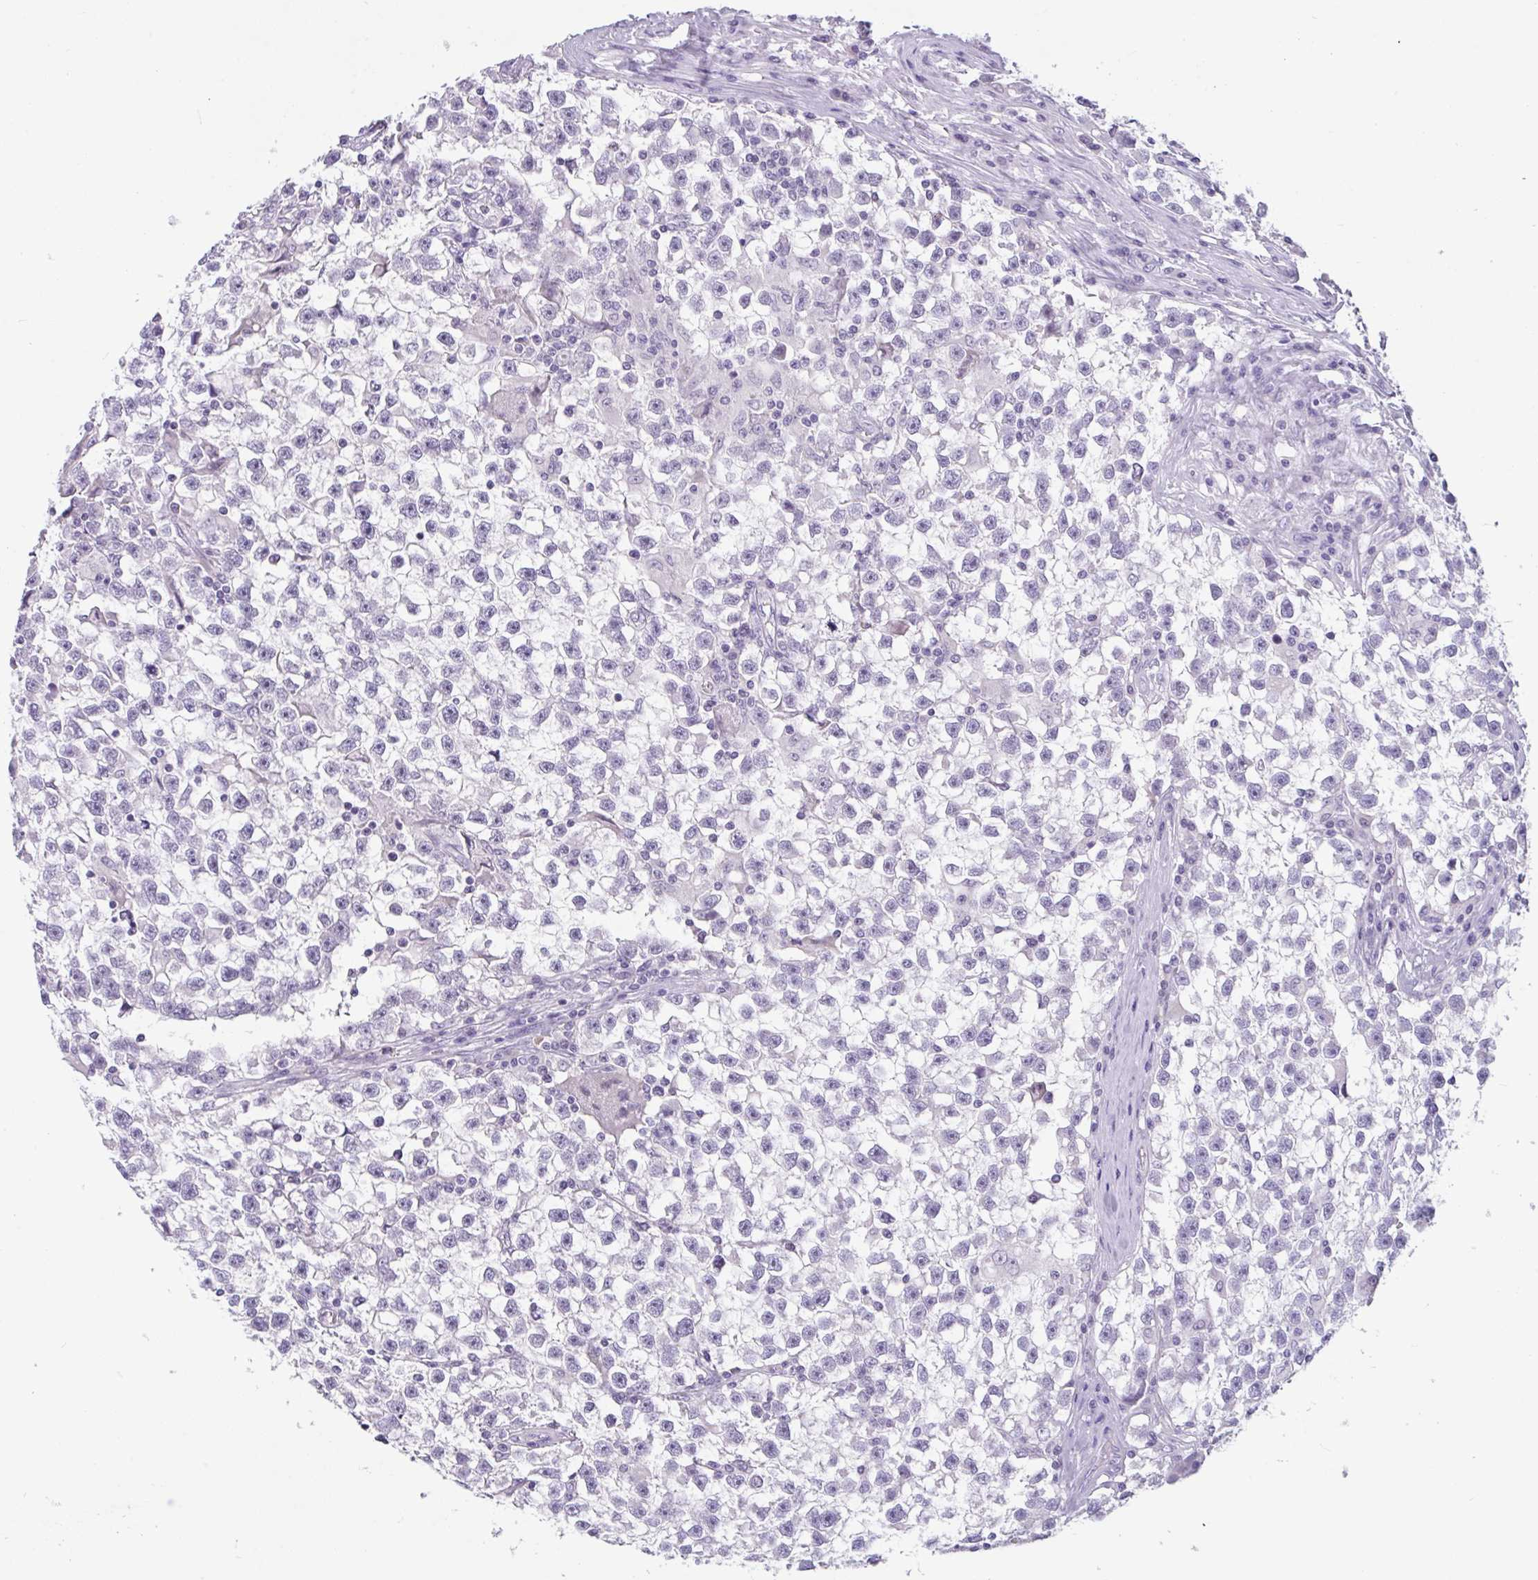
{"staining": {"intensity": "negative", "quantity": "none", "location": "none"}, "tissue": "testis cancer", "cell_type": "Tumor cells", "image_type": "cancer", "snomed": [{"axis": "morphology", "description": "Seminoma, NOS"}, {"axis": "topography", "description": "Testis"}], "caption": "Photomicrograph shows no protein expression in tumor cells of testis cancer (seminoma) tissue.", "gene": "CTSE", "patient": {"sex": "male", "age": 31}}